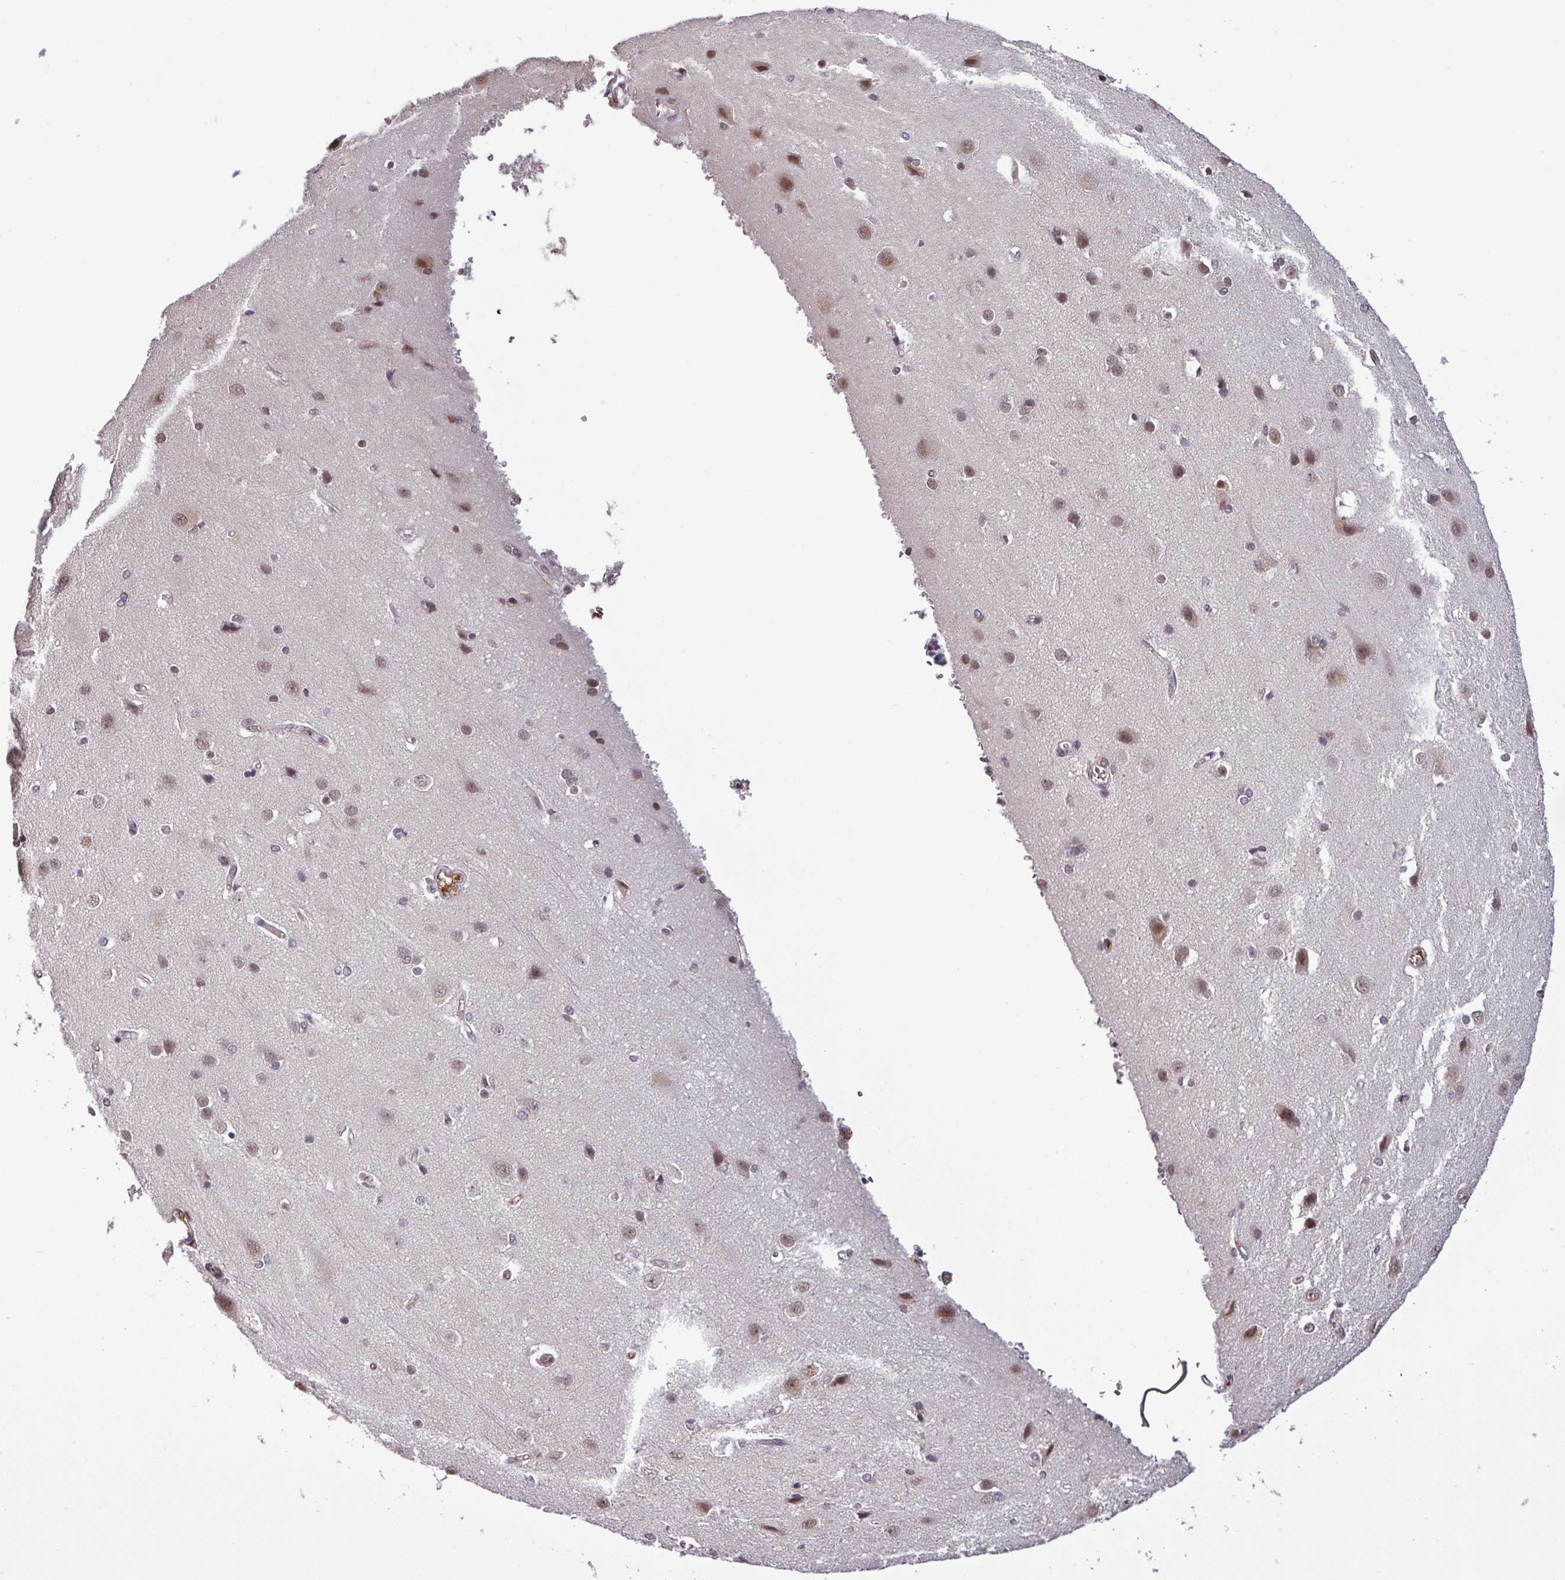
{"staining": {"intensity": "moderate", "quantity": "<25%", "location": "cytoplasmic/membranous"}, "tissue": "cerebral cortex", "cell_type": "Endothelial cells", "image_type": "normal", "snomed": [{"axis": "morphology", "description": "Normal tissue, NOS"}, {"axis": "topography", "description": "Cerebral cortex"}], "caption": "Protein expression analysis of benign cerebral cortex exhibits moderate cytoplasmic/membranous expression in approximately <25% of endothelial cells. (brown staining indicates protein expression, while blue staining denotes nuclei).", "gene": "NOB1", "patient": {"sex": "male", "age": 37}}